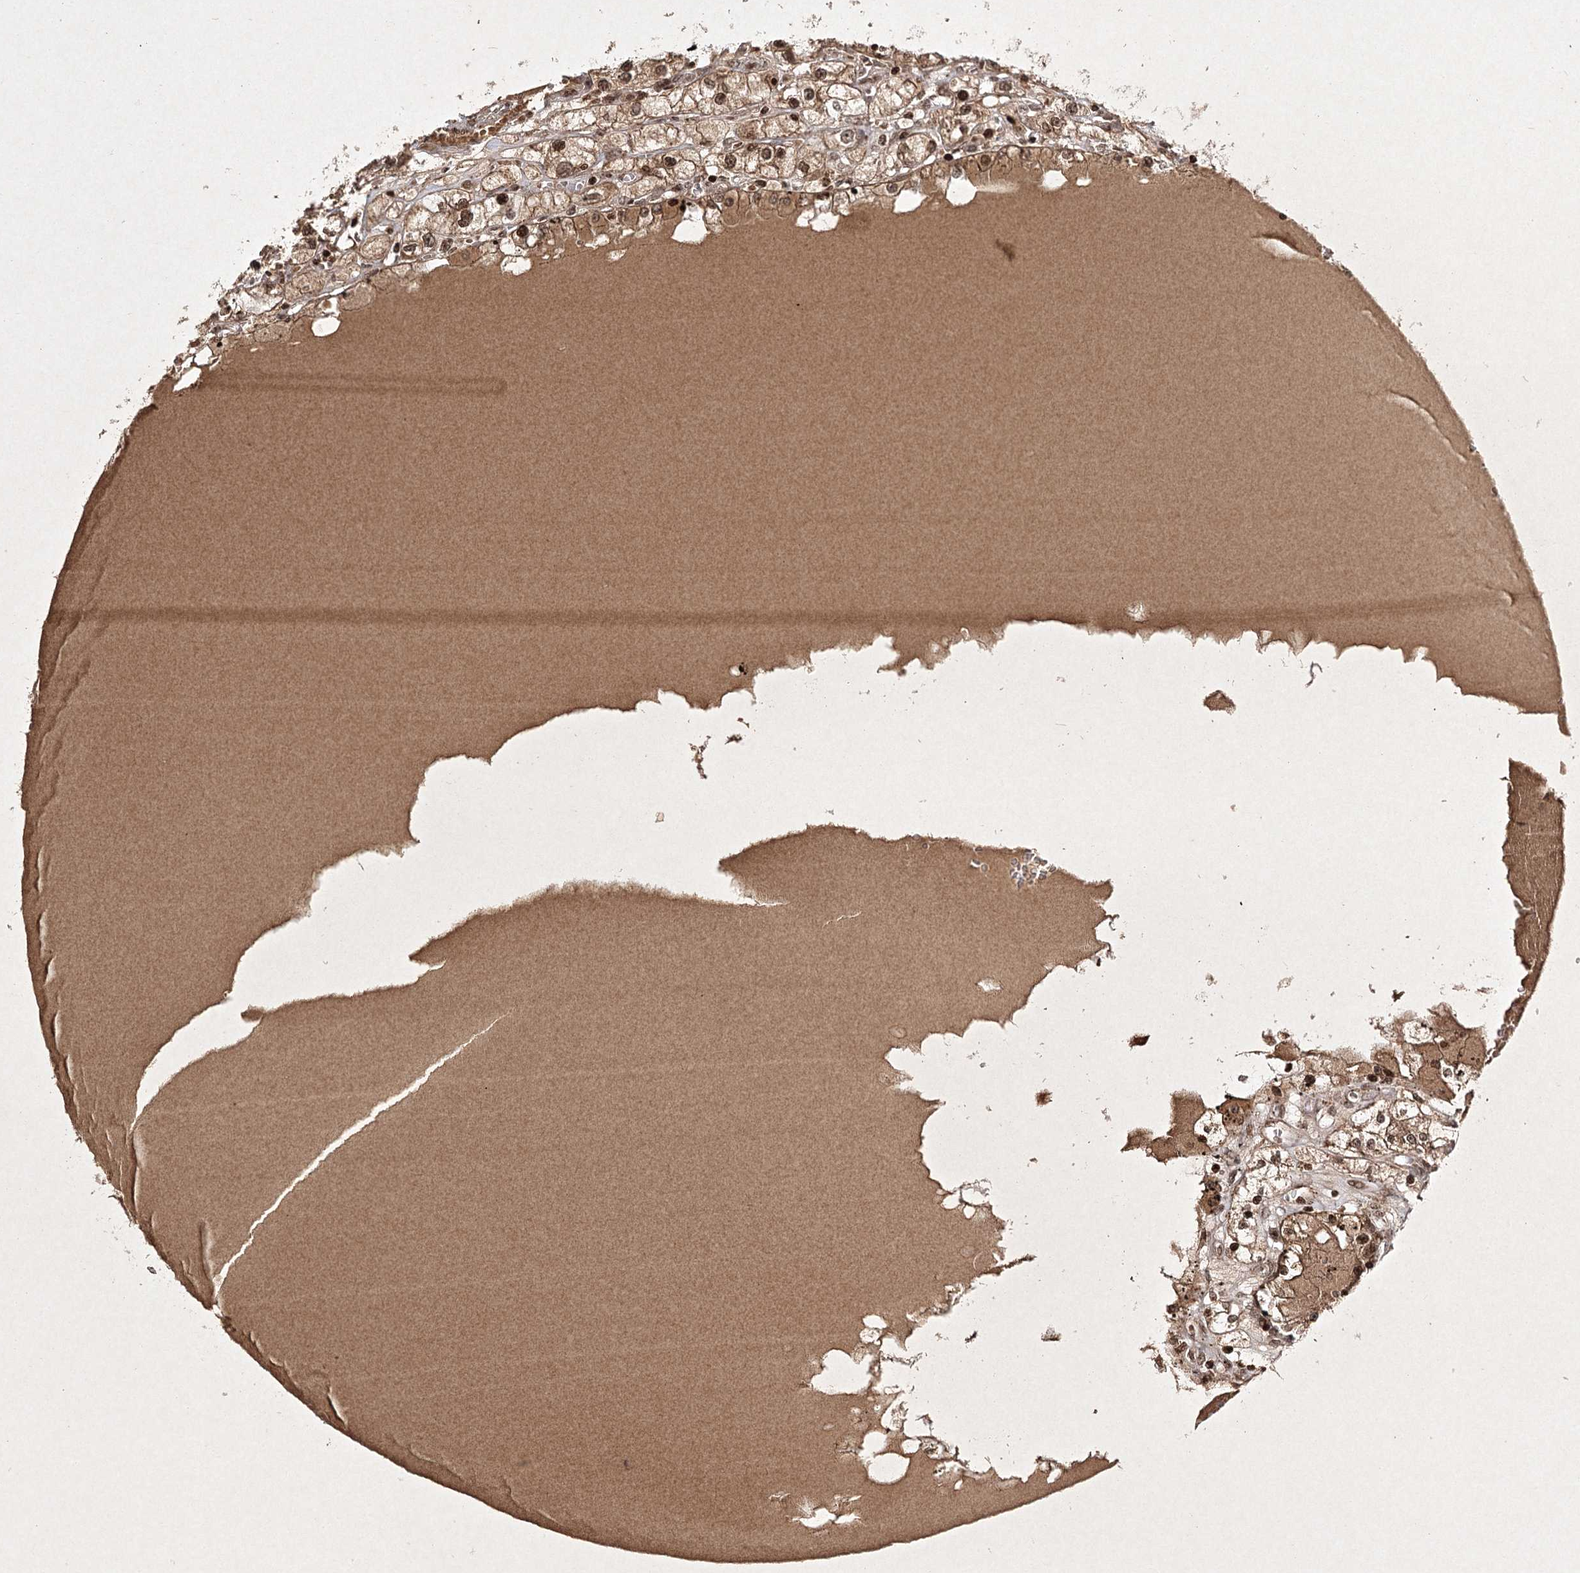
{"staining": {"intensity": "moderate", "quantity": ">75%", "location": "cytoplasmic/membranous,nuclear"}, "tissue": "renal cancer", "cell_type": "Tumor cells", "image_type": "cancer", "snomed": [{"axis": "morphology", "description": "Adenocarcinoma, NOS"}, {"axis": "topography", "description": "Kidney"}], "caption": "Immunohistochemical staining of renal cancer (adenocarcinoma) demonstrates medium levels of moderate cytoplasmic/membranous and nuclear expression in approximately >75% of tumor cells.", "gene": "CARM1", "patient": {"sex": "male", "age": 56}}